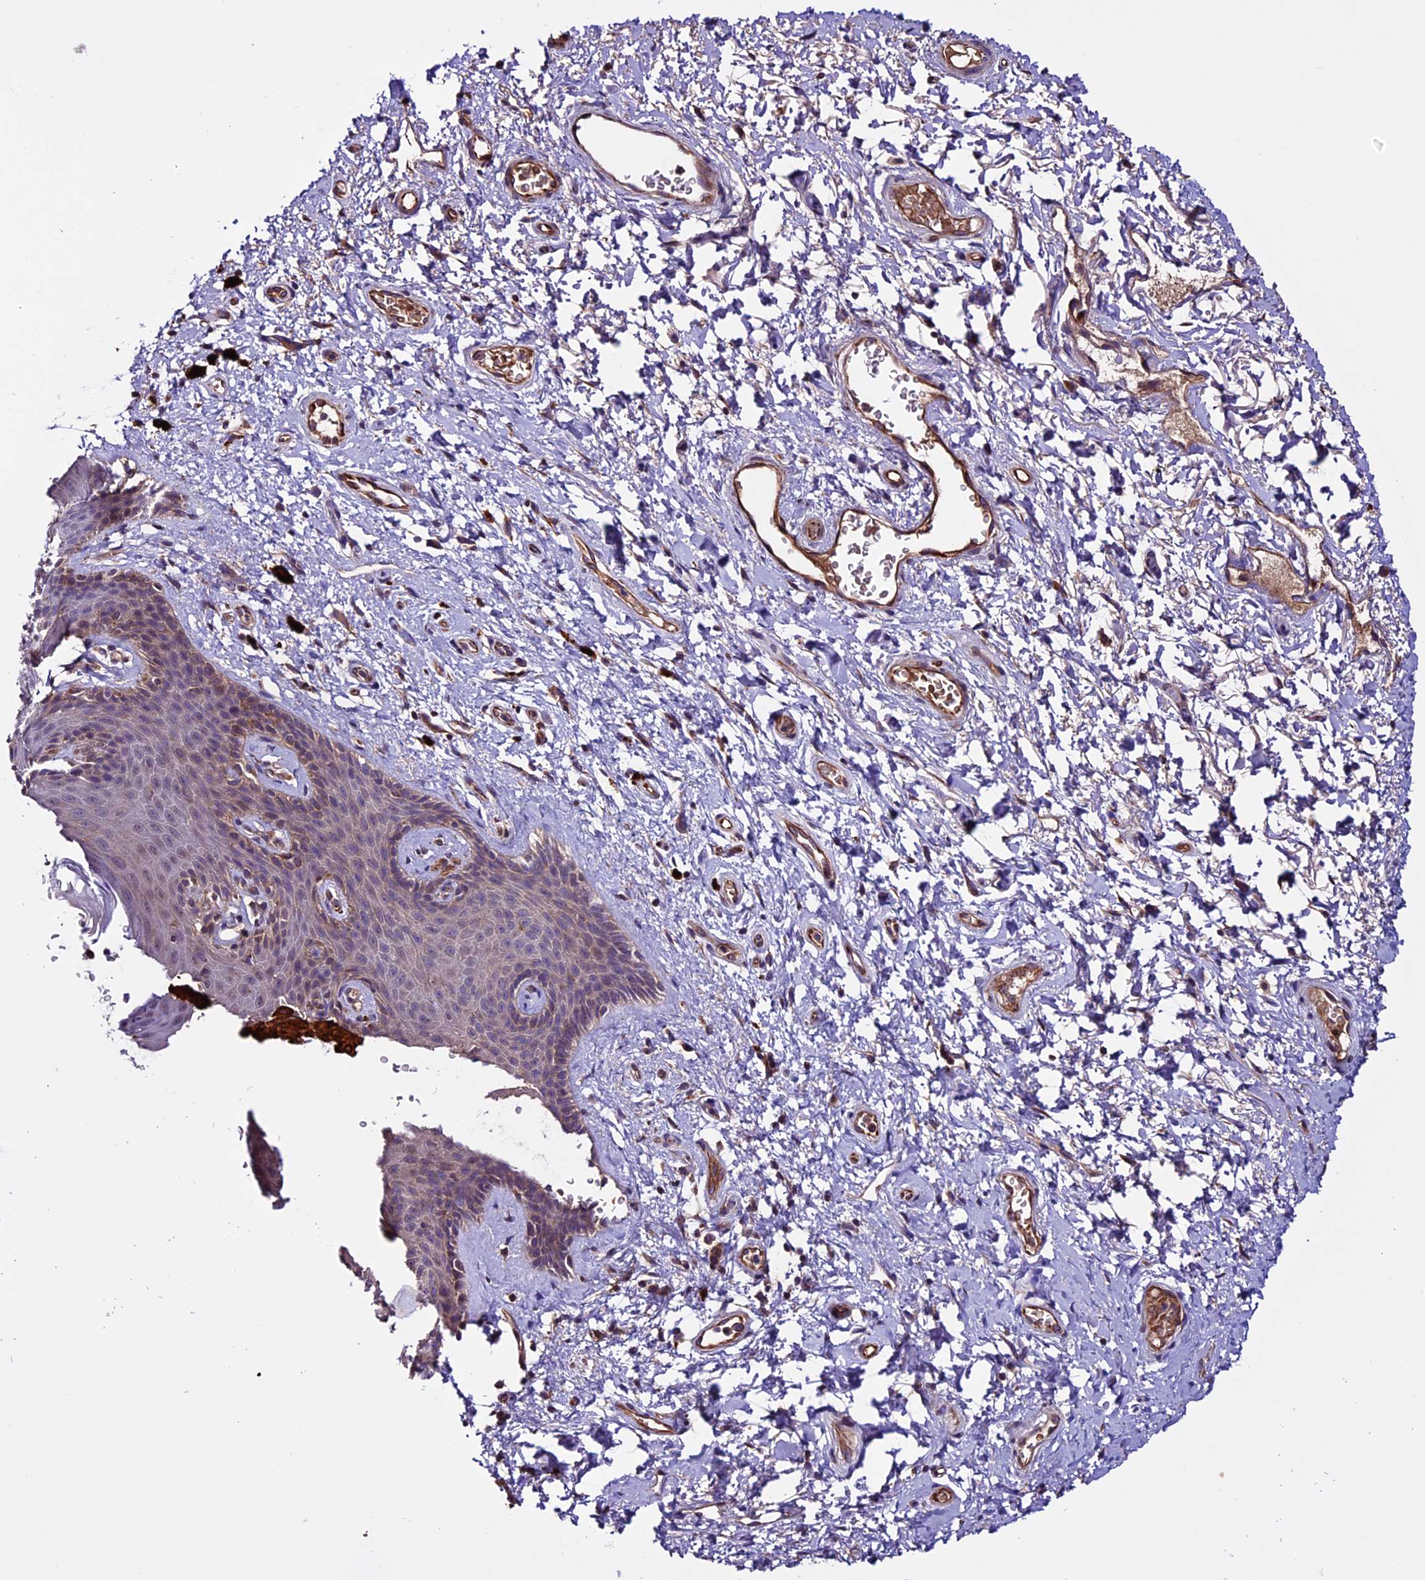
{"staining": {"intensity": "weak", "quantity": "25%-75%", "location": "cytoplasmic/membranous"}, "tissue": "skin", "cell_type": "Epidermal cells", "image_type": "normal", "snomed": [{"axis": "morphology", "description": "Normal tissue, NOS"}, {"axis": "topography", "description": "Anal"}], "caption": "Human skin stained for a protein (brown) exhibits weak cytoplasmic/membranous positive expression in approximately 25%-75% of epidermal cells.", "gene": "RINL", "patient": {"sex": "female", "age": 46}}